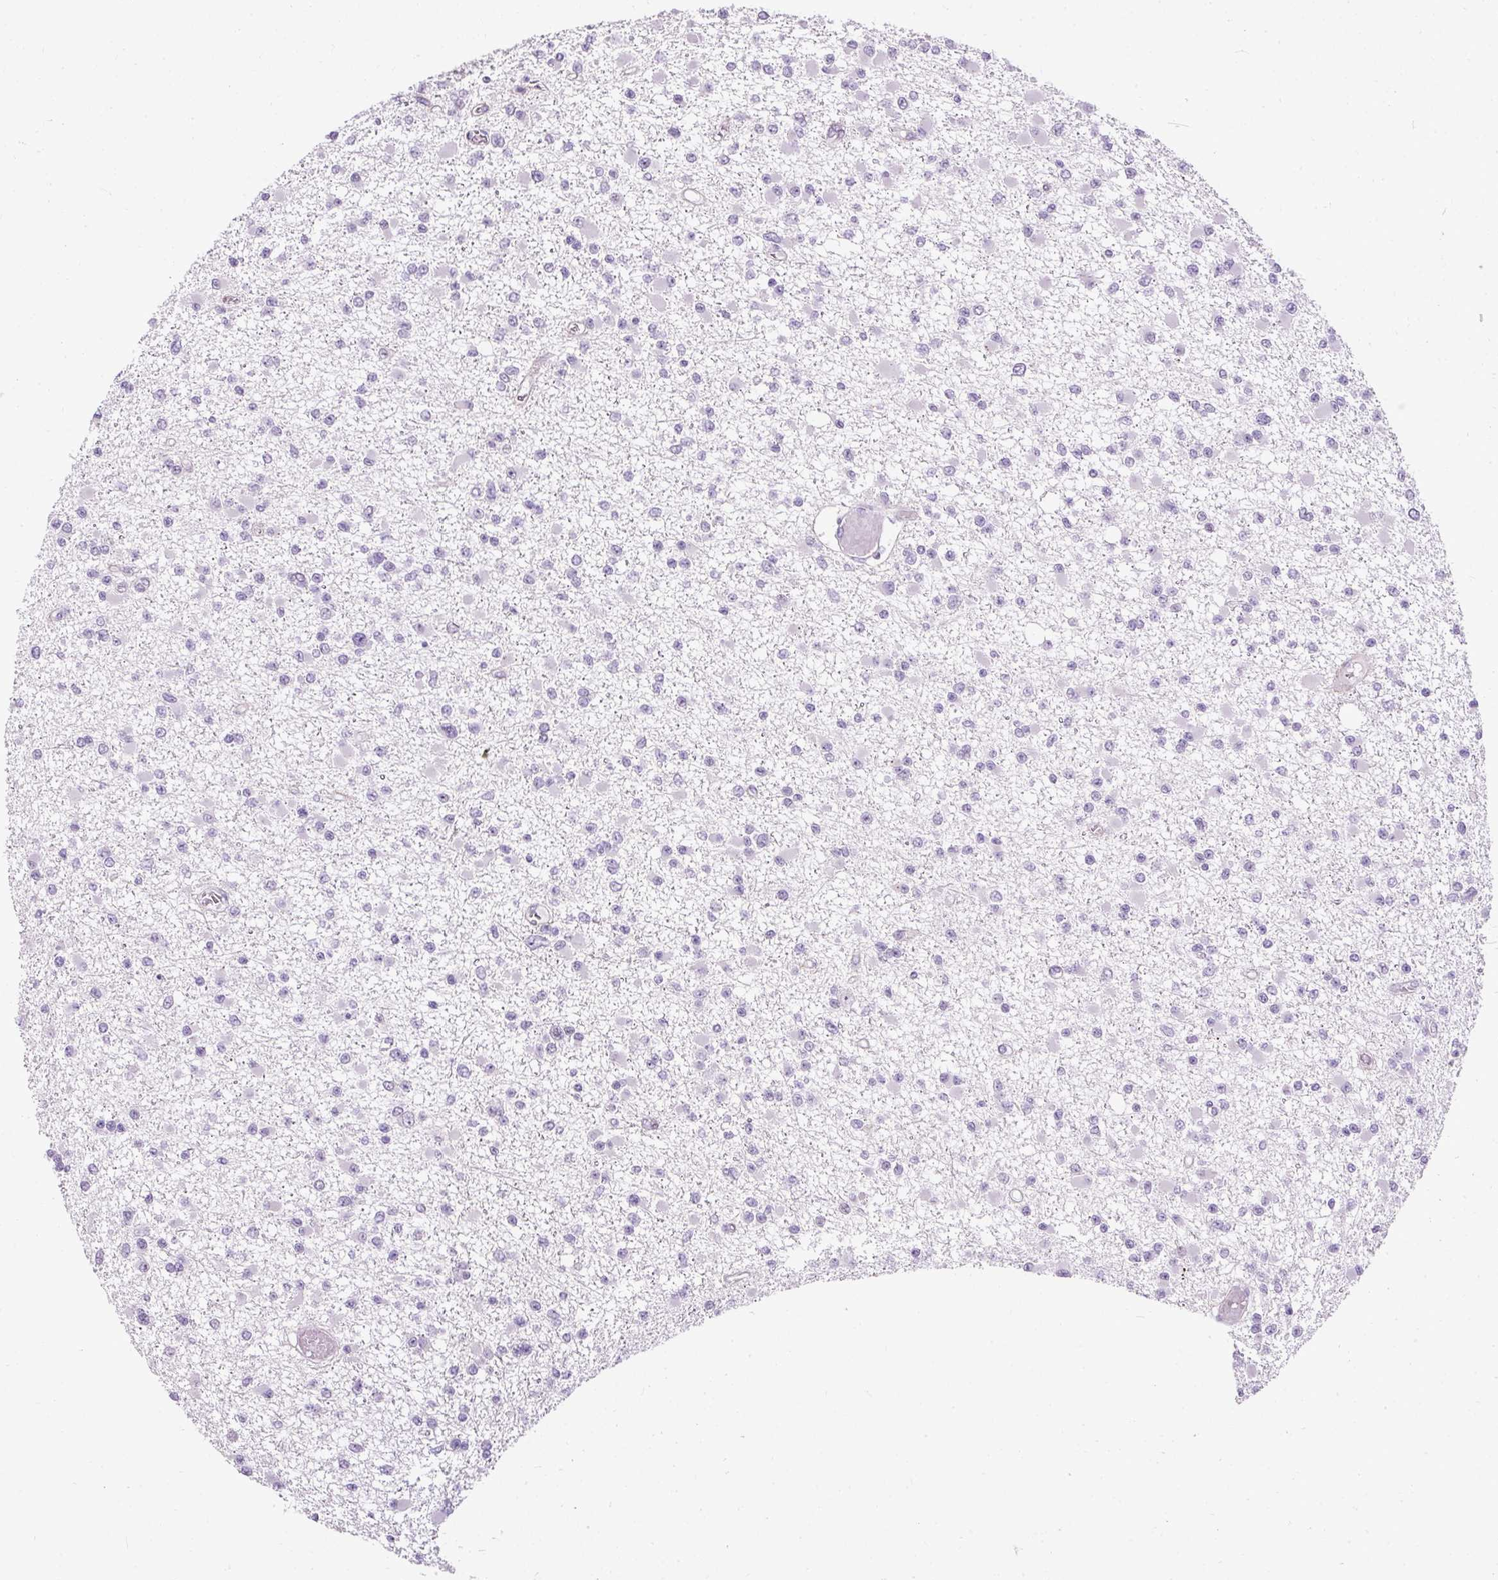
{"staining": {"intensity": "negative", "quantity": "none", "location": "none"}, "tissue": "glioma", "cell_type": "Tumor cells", "image_type": "cancer", "snomed": [{"axis": "morphology", "description": "Glioma, malignant, Low grade"}, {"axis": "topography", "description": "Brain"}], "caption": "Immunohistochemistry micrograph of malignant low-grade glioma stained for a protein (brown), which reveals no expression in tumor cells.", "gene": "ARHGEF18", "patient": {"sex": "female", "age": 22}}